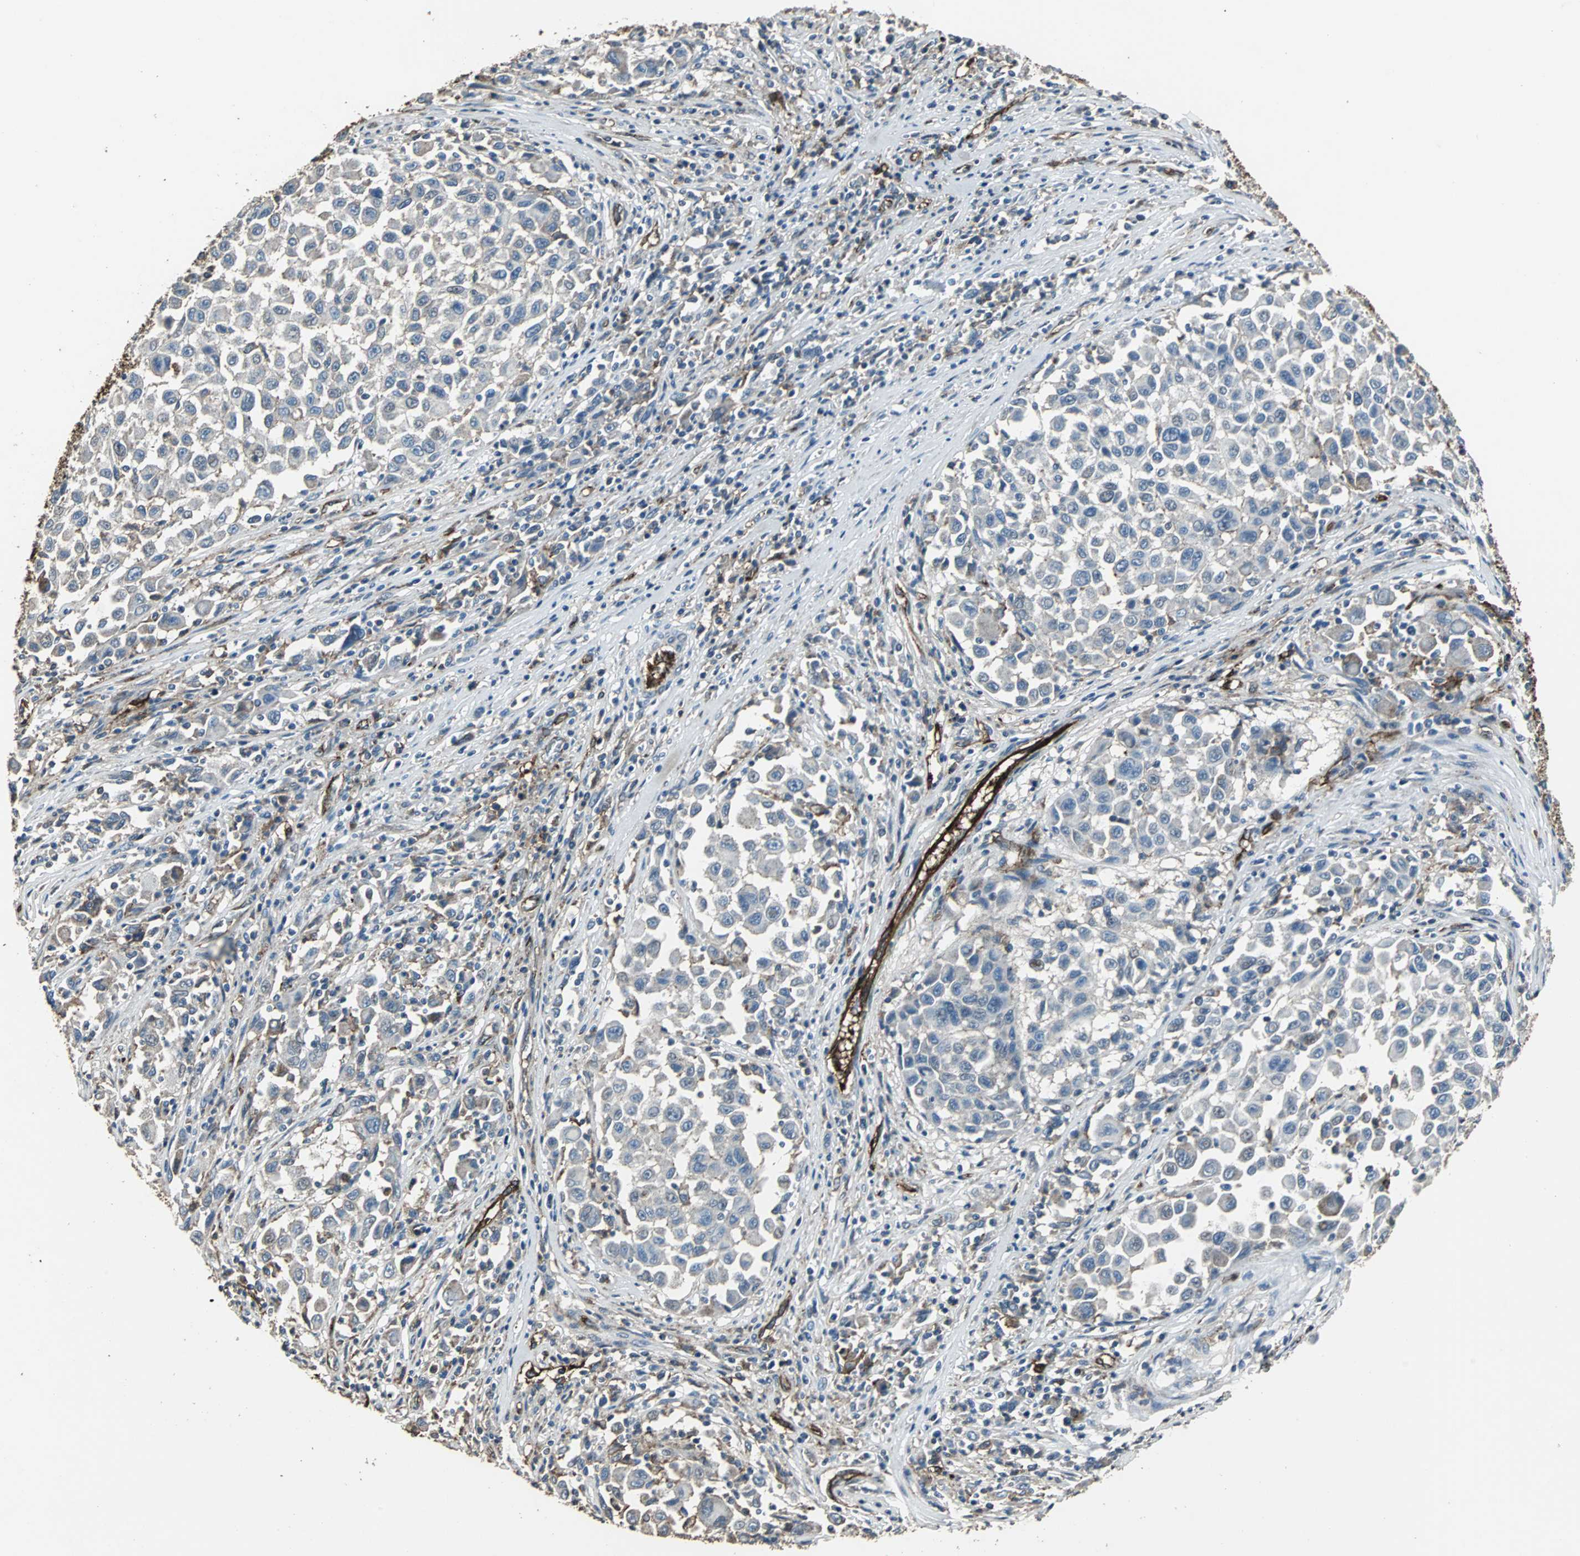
{"staining": {"intensity": "negative", "quantity": "none", "location": "none"}, "tissue": "melanoma", "cell_type": "Tumor cells", "image_type": "cancer", "snomed": [{"axis": "morphology", "description": "Malignant melanoma, Metastatic site"}, {"axis": "topography", "description": "Lymph node"}], "caption": "Tumor cells show no significant protein staining in malignant melanoma (metastatic site). Brightfield microscopy of IHC stained with DAB (brown) and hematoxylin (blue), captured at high magnification.", "gene": "F11R", "patient": {"sex": "male", "age": 61}}